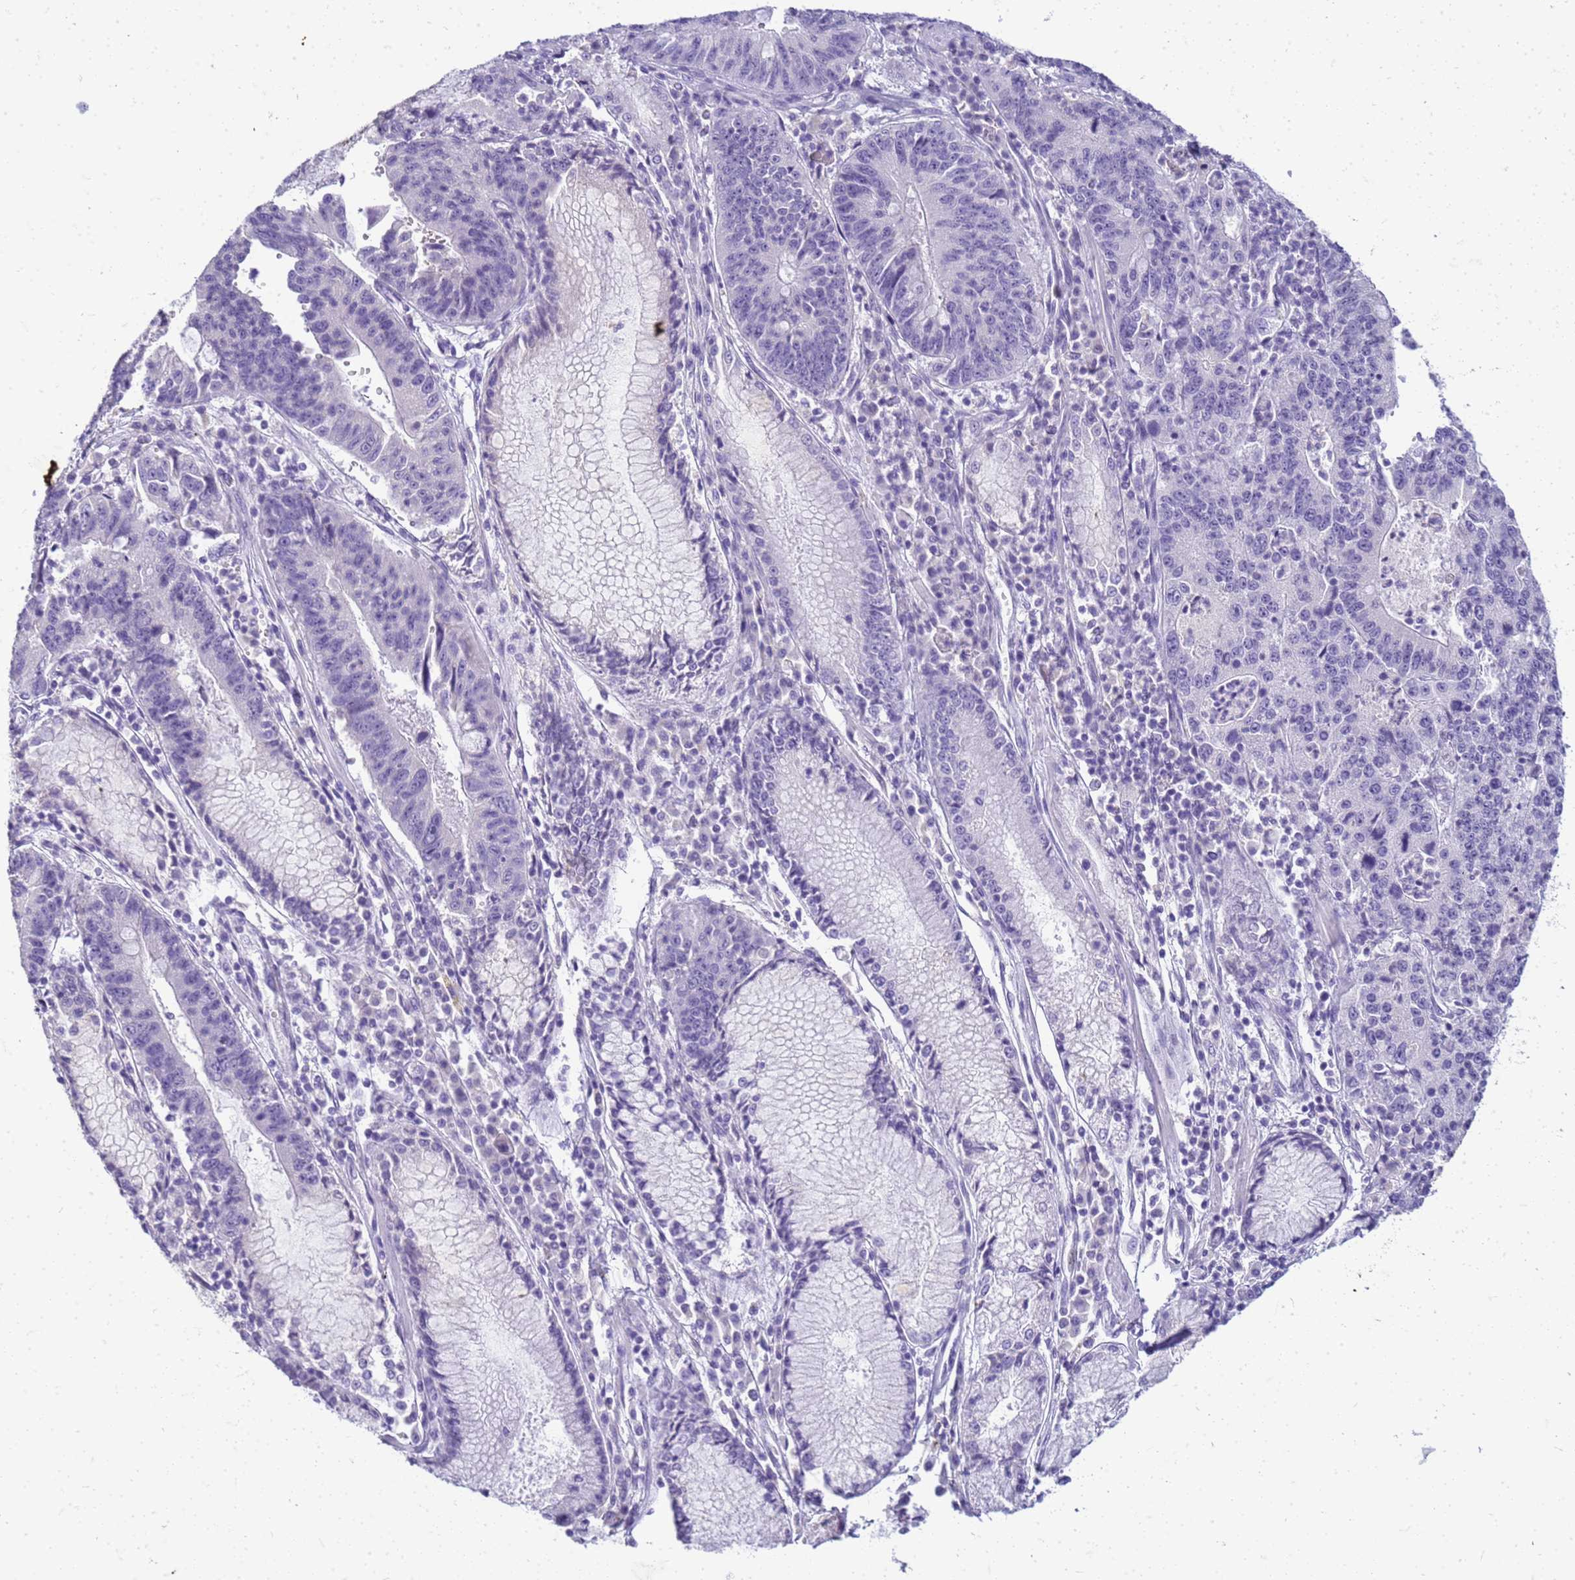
{"staining": {"intensity": "negative", "quantity": "none", "location": "none"}, "tissue": "stomach cancer", "cell_type": "Tumor cells", "image_type": "cancer", "snomed": [{"axis": "morphology", "description": "Adenocarcinoma, NOS"}, {"axis": "topography", "description": "Stomach"}], "caption": "This is an immunohistochemistry photomicrograph of human stomach cancer. There is no expression in tumor cells.", "gene": "CFAP100", "patient": {"sex": "male", "age": 59}}